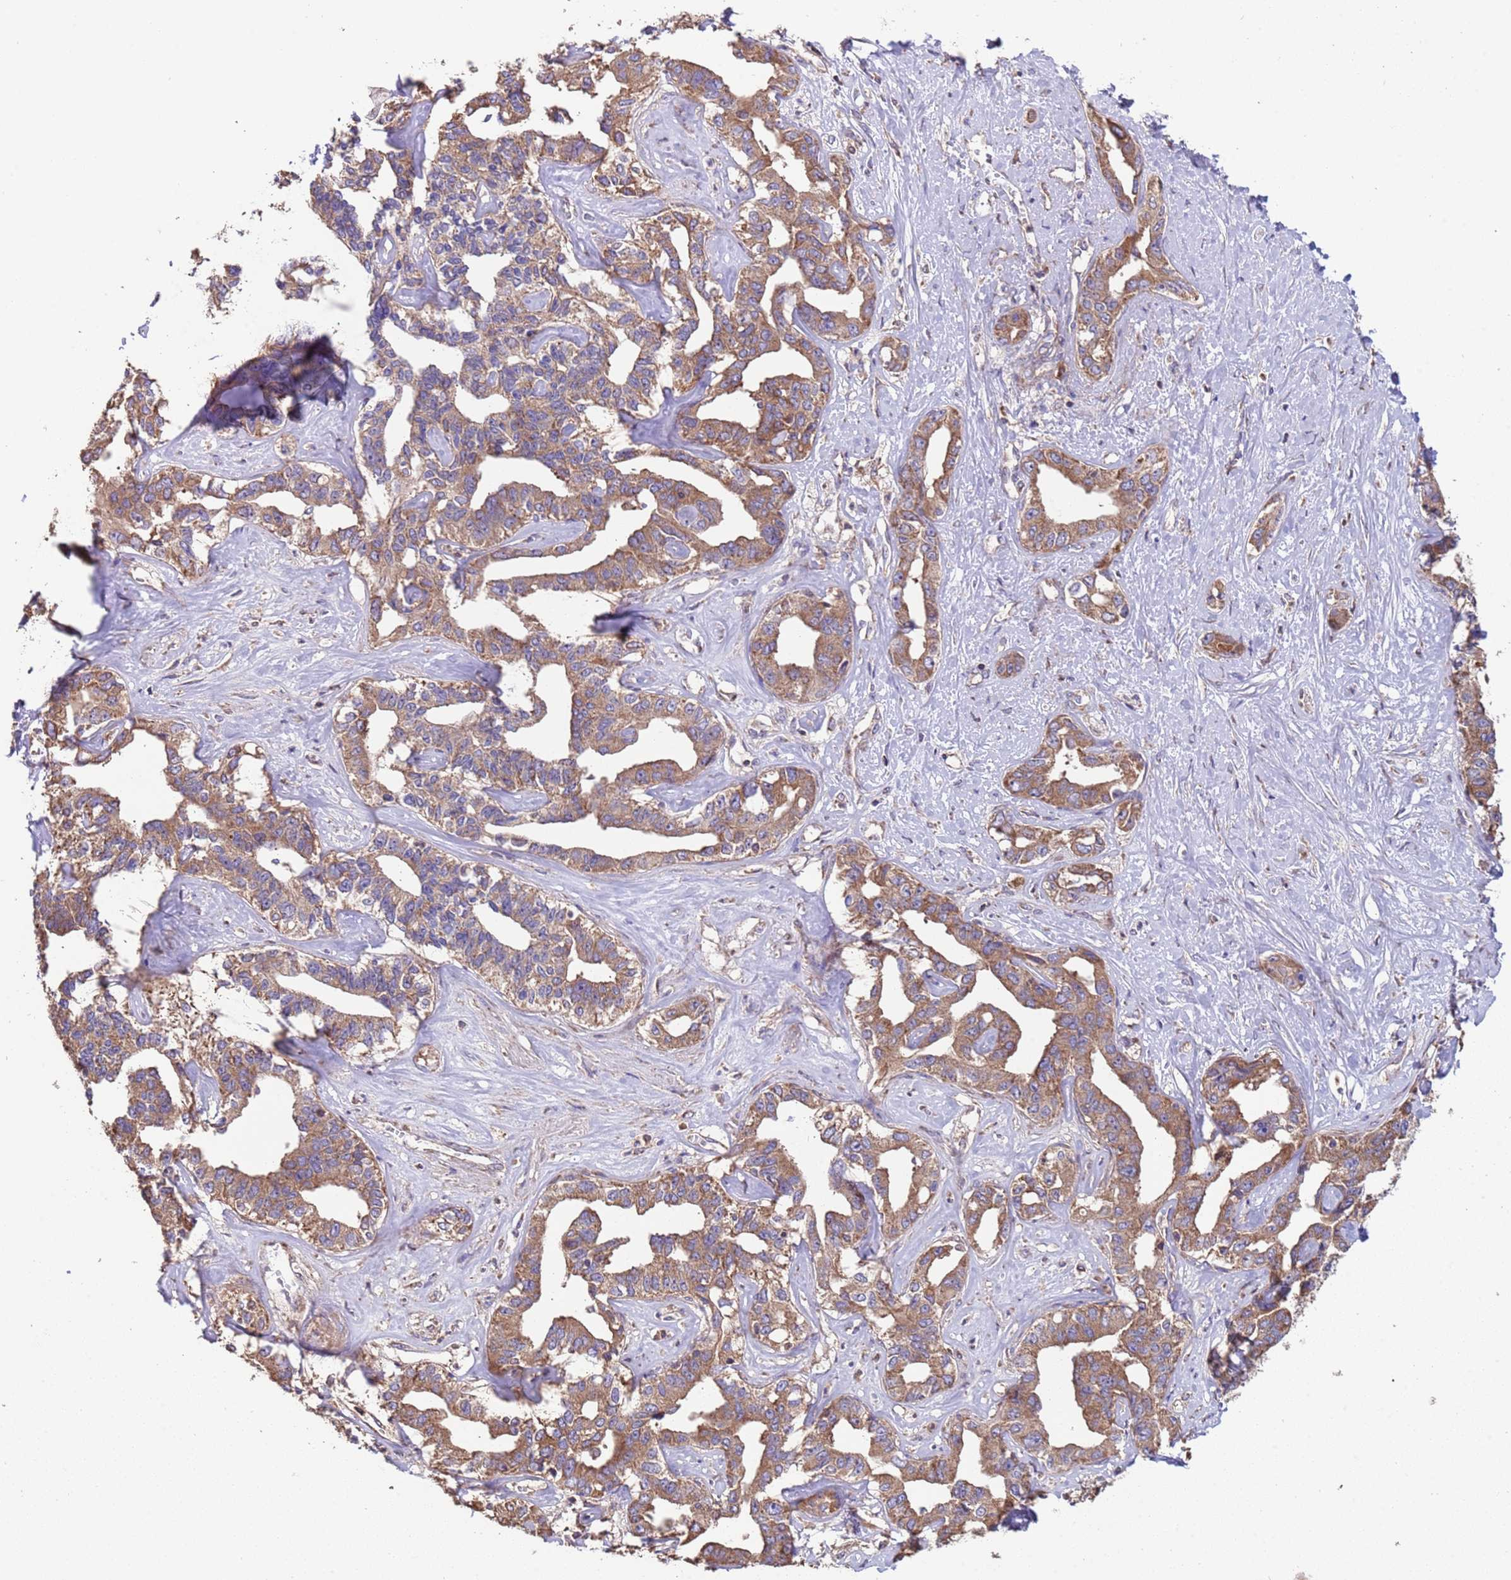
{"staining": {"intensity": "moderate", "quantity": ">75%", "location": "cytoplasmic/membranous"}, "tissue": "liver cancer", "cell_type": "Tumor cells", "image_type": "cancer", "snomed": [{"axis": "morphology", "description": "Cholangiocarcinoma"}, {"axis": "topography", "description": "Liver"}], "caption": "IHC of human cholangiocarcinoma (liver) shows medium levels of moderate cytoplasmic/membranous expression in about >75% of tumor cells.", "gene": "EEF1AKMT1", "patient": {"sex": "male", "age": 59}}